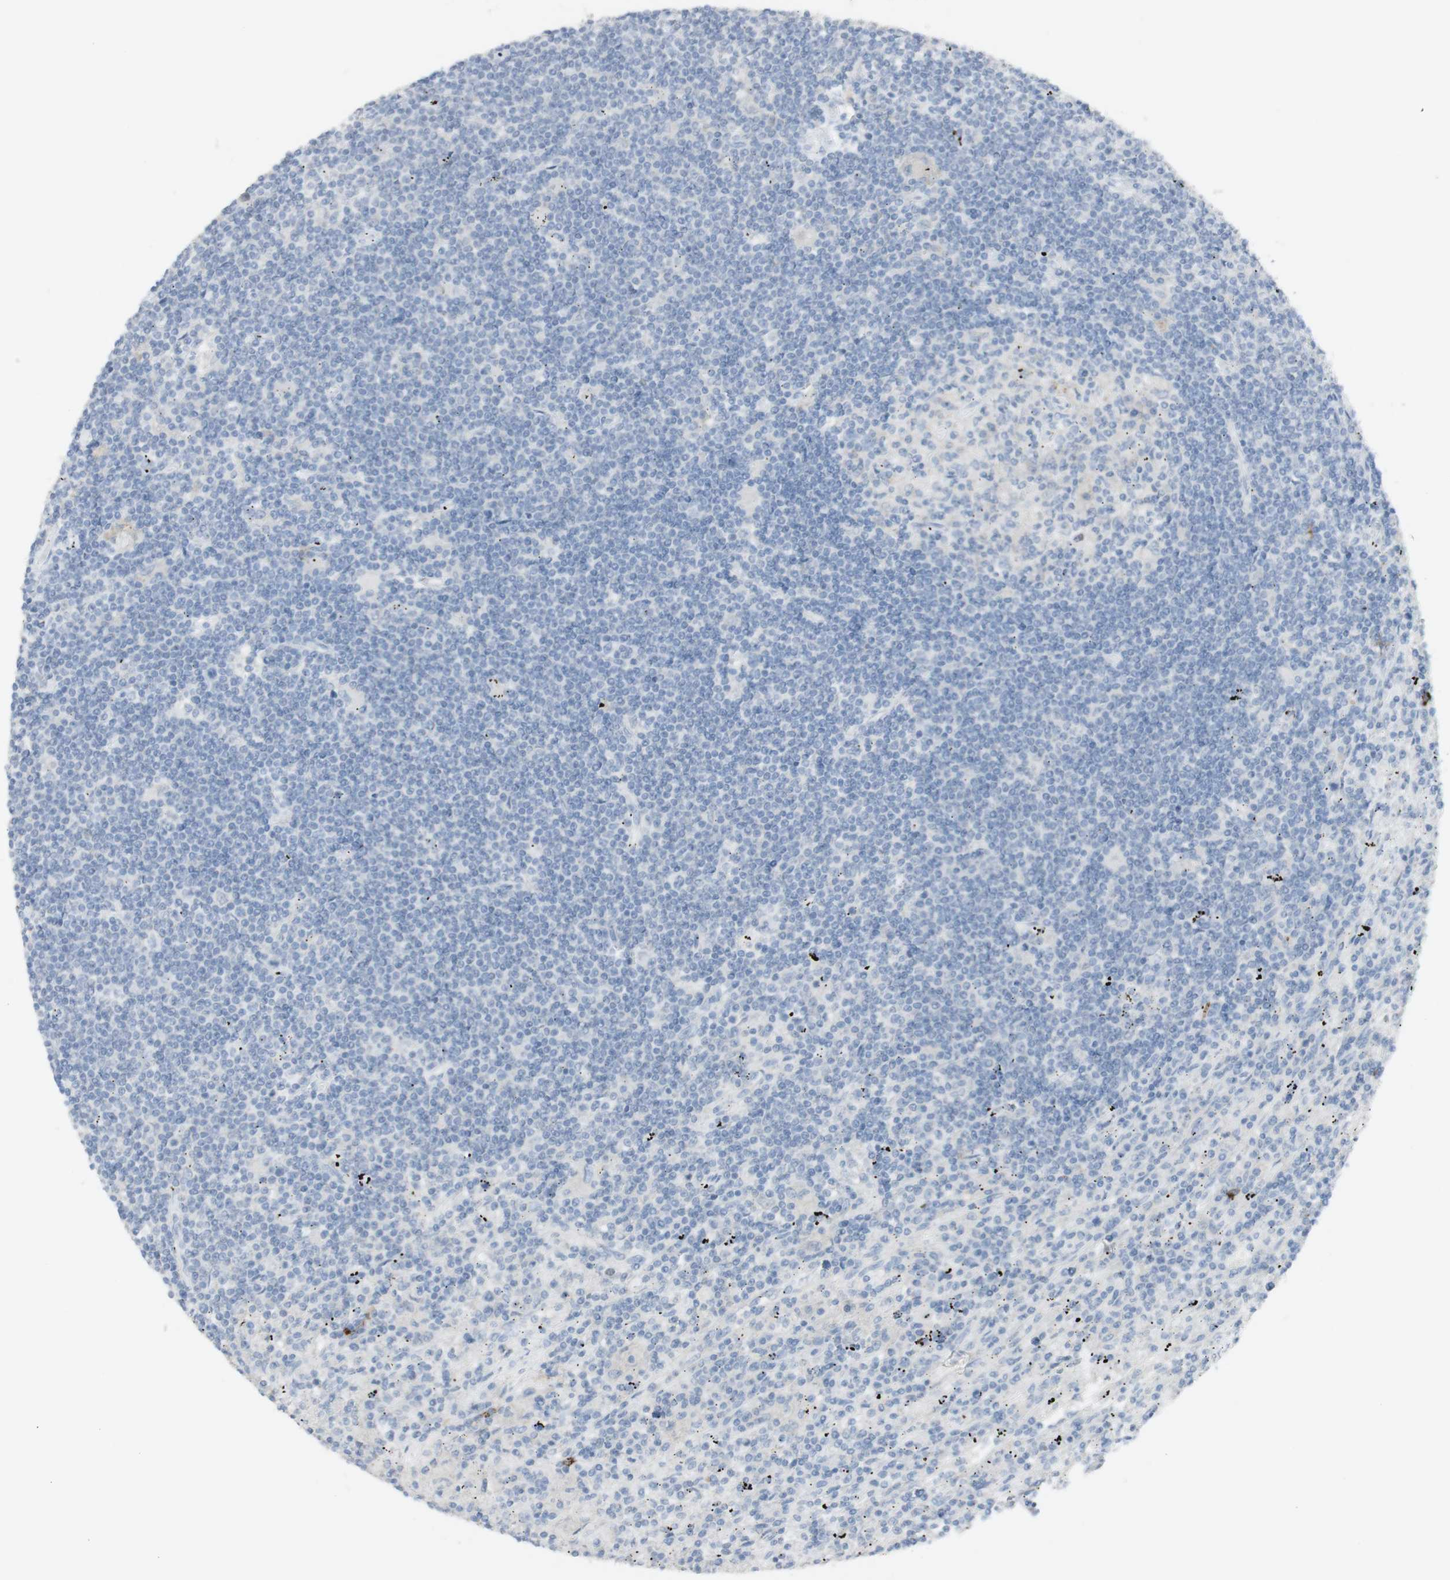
{"staining": {"intensity": "negative", "quantity": "none", "location": "none"}, "tissue": "lymphoma", "cell_type": "Tumor cells", "image_type": "cancer", "snomed": [{"axis": "morphology", "description": "Malignant lymphoma, non-Hodgkin's type, Low grade"}, {"axis": "topography", "description": "Spleen"}], "caption": "An immunohistochemistry micrograph of low-grade malignant lymphoma, non-Hodgkin's type is shown. There is no staining in tumor cells of low-grade malignant lymphoma, non-Hodgkin's type. The staining was performed using DAB to visualize the protein expression in brown, while the nuclei were stained in blue with hematoxylin (Magnification: 20x).", "gene": "CD207", "patient": {"sex": "male", "age": 76}}